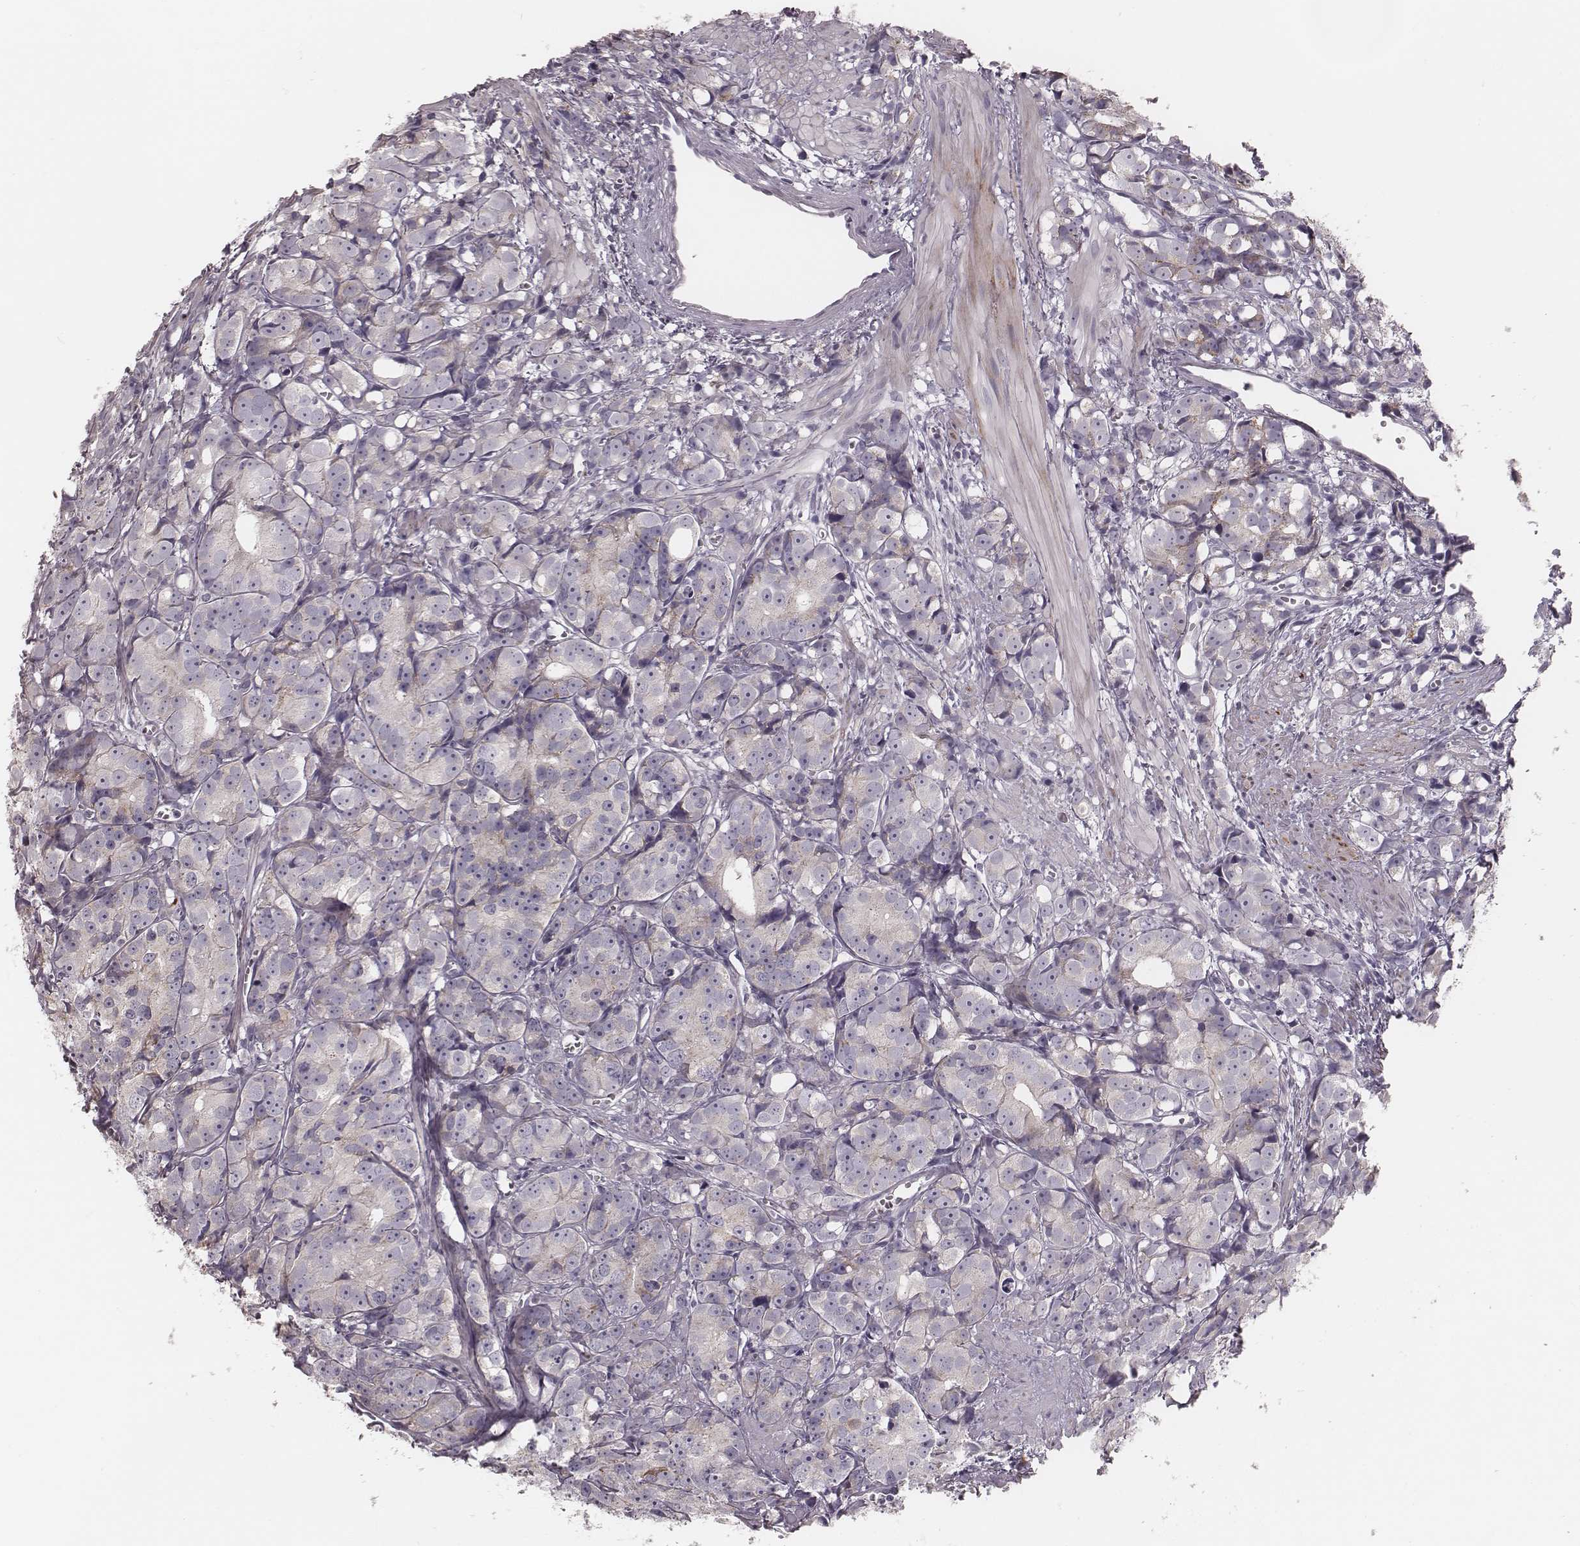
{"staining": {"intensity": "negative", "quantity": "none", "location": "none"}, "tissue": "prostate cancer", "cell_type": "Tumor cells", "image_type": "cancer", "snomed": [{"axis": "morphology", "description": "Adenocarcinoma, High grade"}, {"axis": "topography", "description": "Prostate"}], "caption": "Prostate cancer was stained to show a protein in brown. There is no significant positivity in tumor cells.", "gene": "KIF5C", "patient": {"sex": "male", "age": 77}}